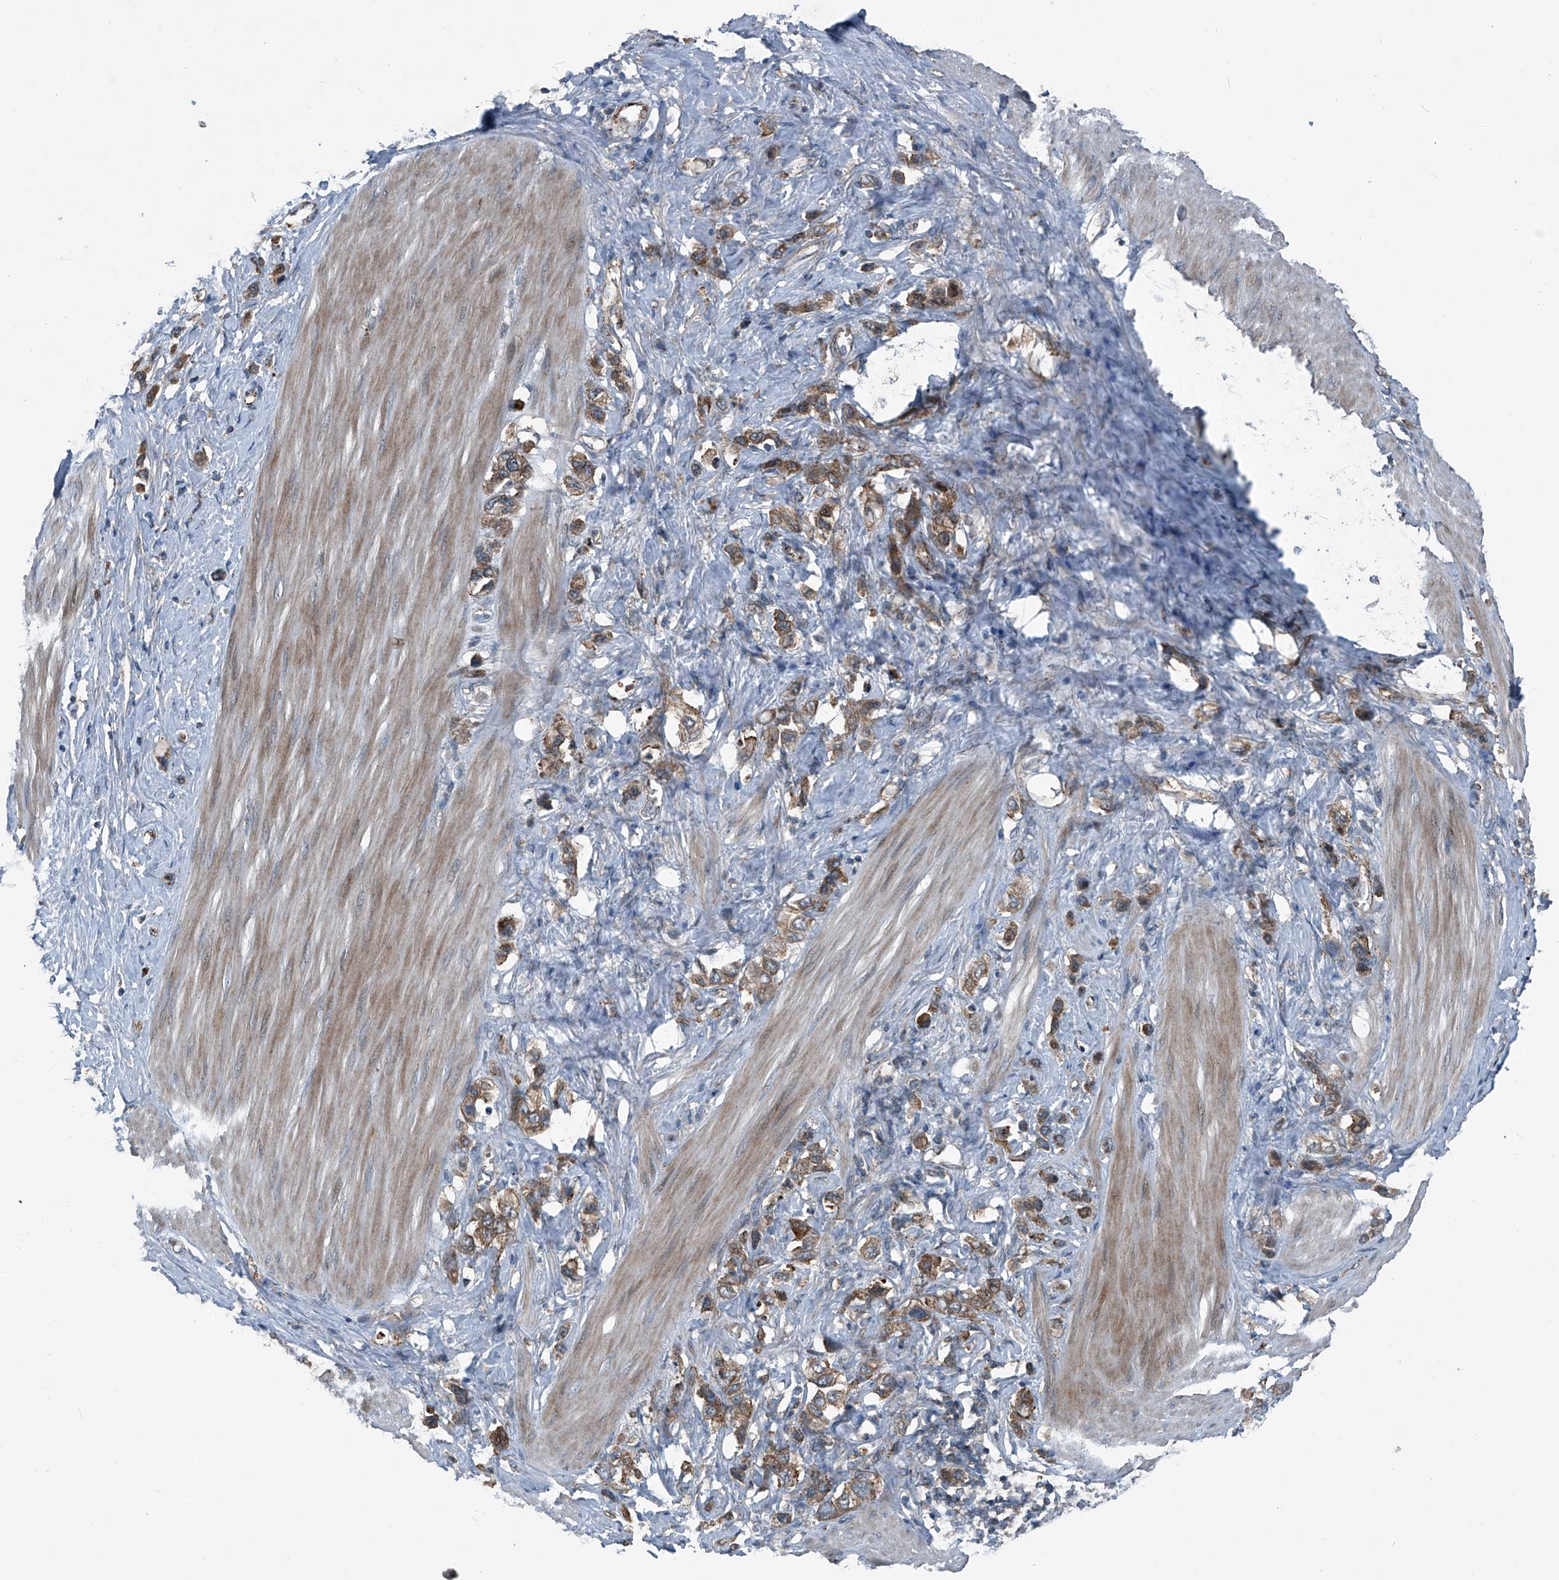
{"staining": {"intensity": "moderate", "quantity": ">75%", "location": "cytoplasmic/membranous"}, "tissue": "stomach cancer", "cell_type": "Tumor cells", "image_type": "cancer", "snomed": [{"axis": "morphology", "description": "Adenocarcinoma, NOS"}, {"axis": "topography", "description": "Stomach"}], "caption": "A medium amount of moderate cytoplasmic/membranous expression is identified in approximately >75% of tumor cells in stomach adenocarcinoma tissue.", "gene": "SENP2", "patient": {"sex": "female", "age": 65}}